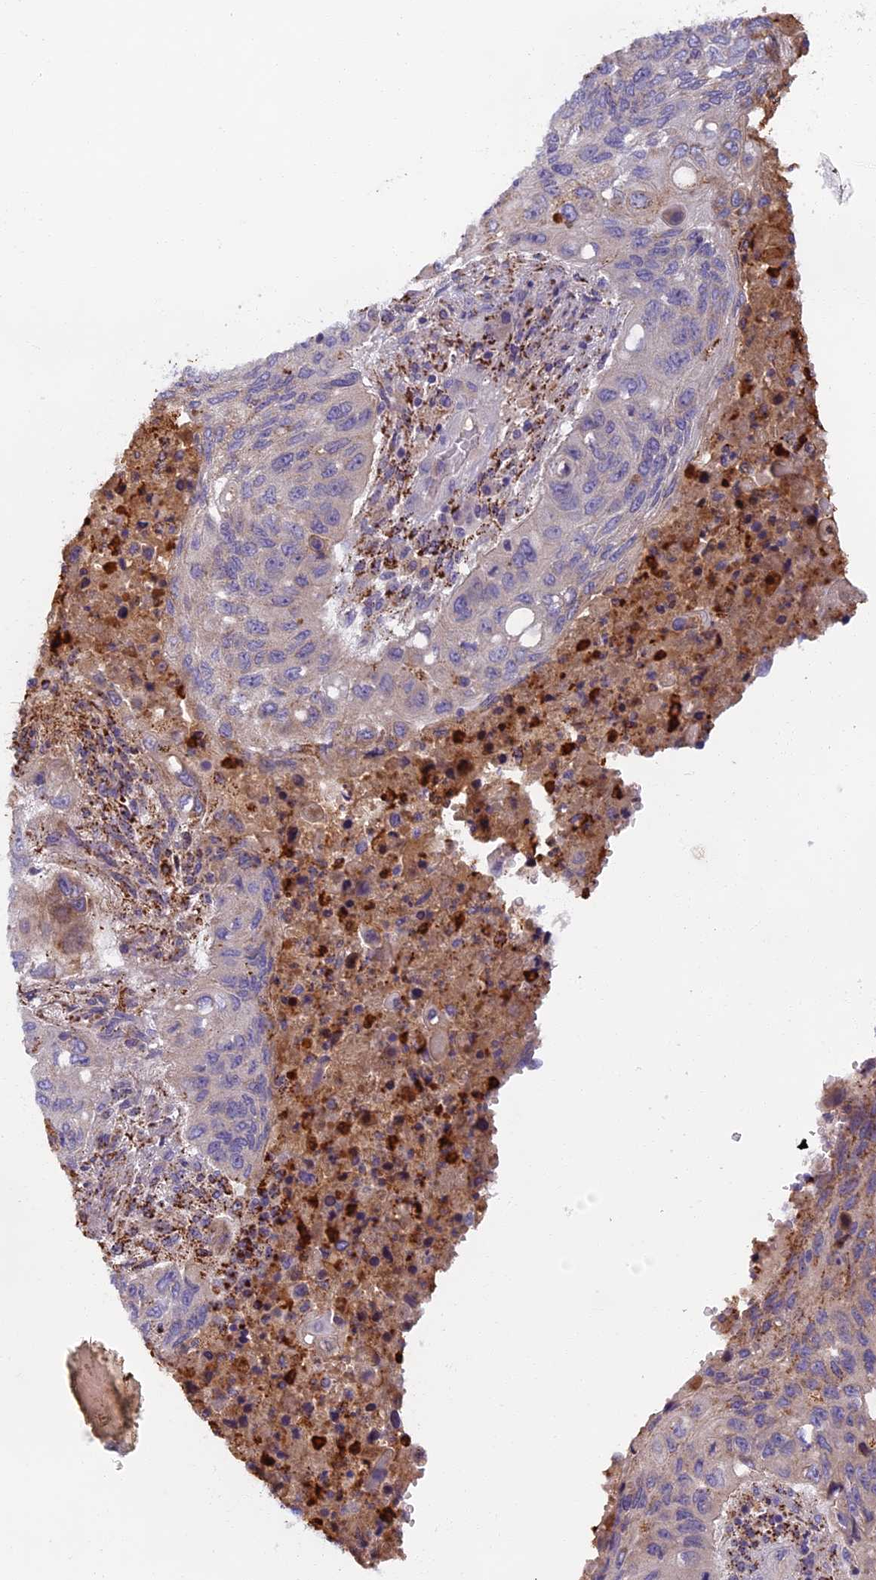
{"staining": {"intensity": "moderate", "quantity": "<25%", "location": "cytoplasmic/membranous"}, "tissue": "lung cancer", "cell_type": "Tumor cells", "image_type": "cancer", "snomed": [{"axis": "morphology", "description": "Squamous cell carcinoma, NOS"}, {"axis": "topography", "description": "Lung"}], "caption": "An image of human lung cancer stained for a protein reveals moderate cytoplasmic/membranous brown staining in tumor cells.", "gene": "SEMA7A", "patient": {"sex": "female", "age": 63}}